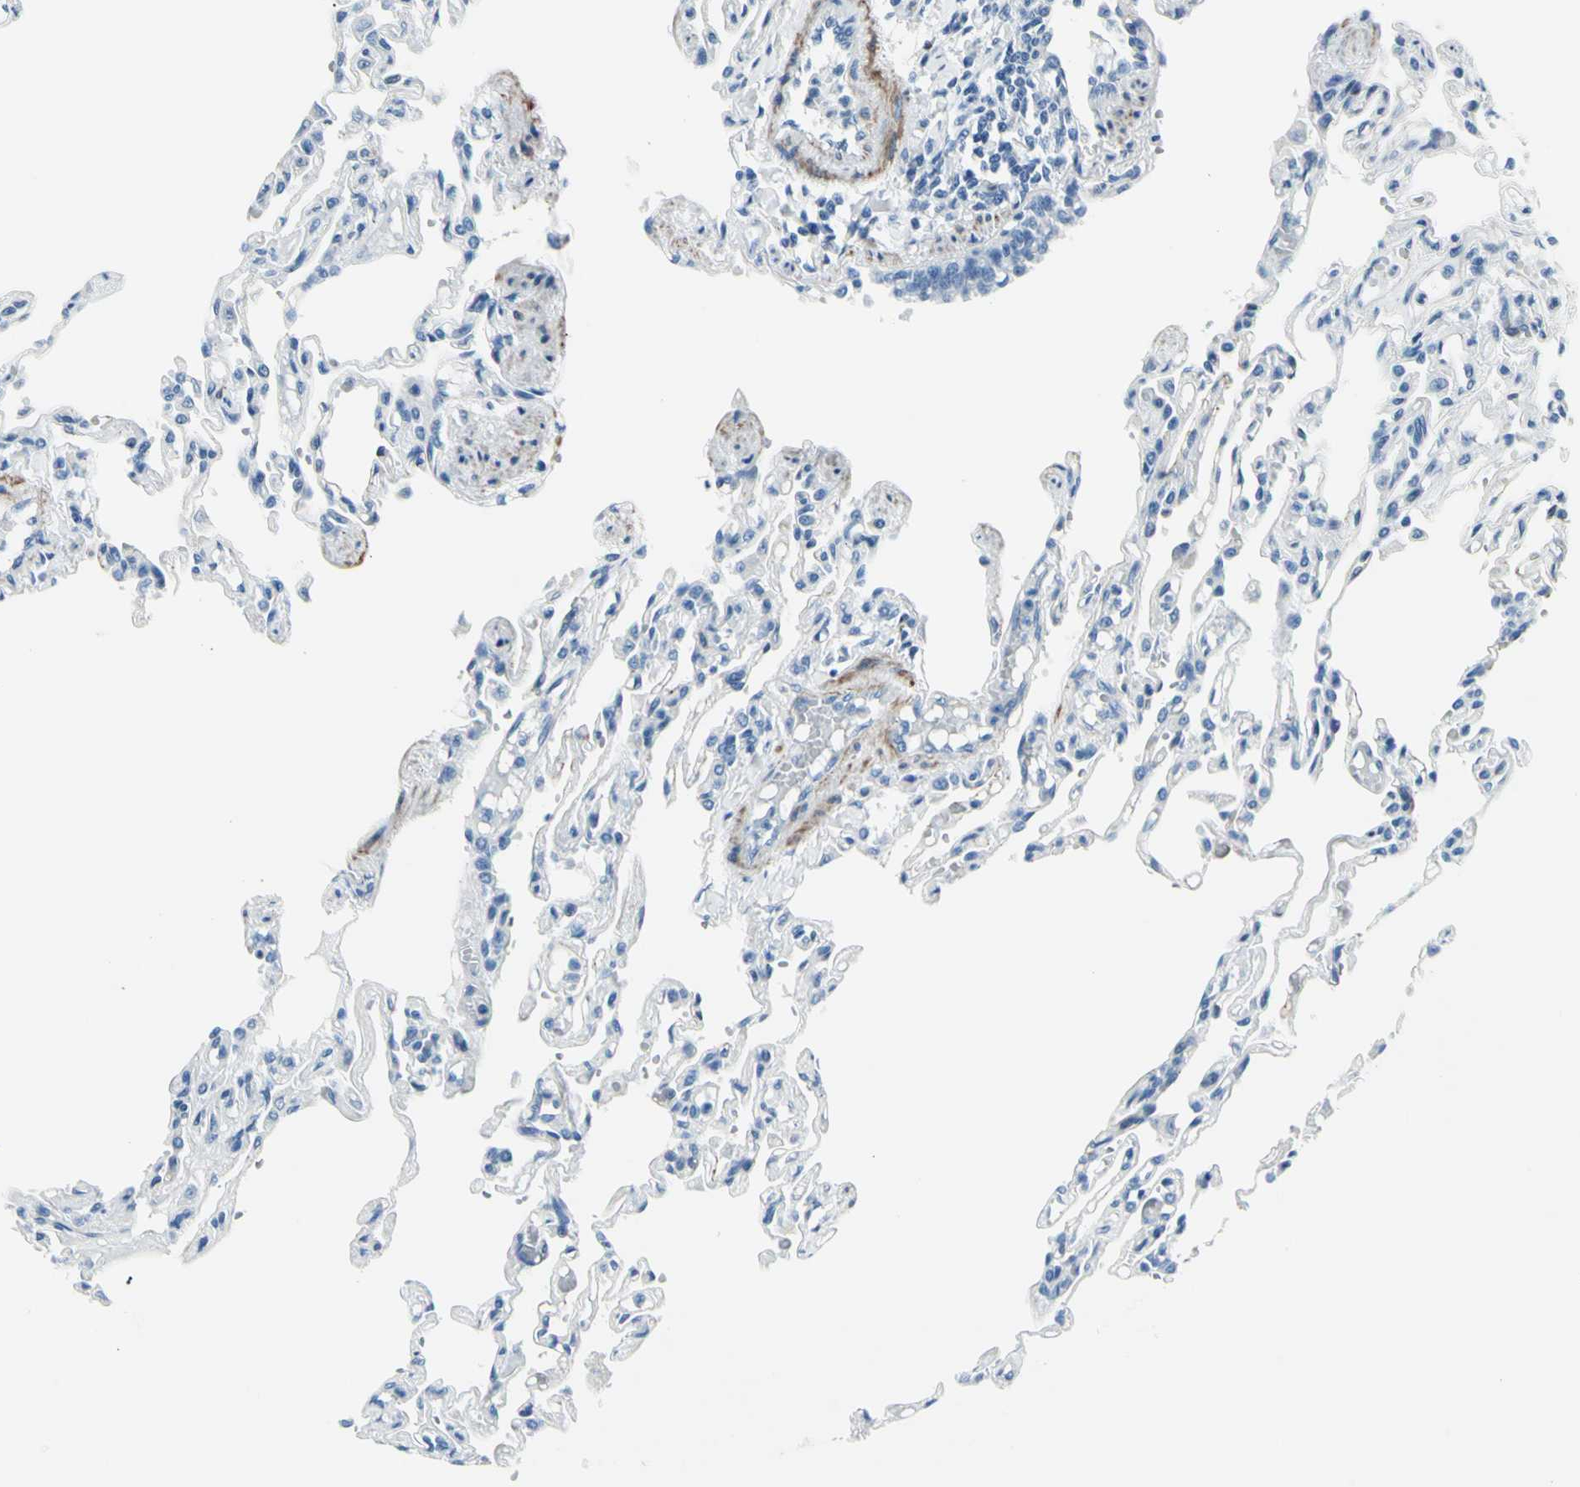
{"staining": {"intensity": "negative", "quantity": "none", "location": "none"}, "tissue": "lung", "cell_type": "Alveolar cells", "image_type": "normal", "snomed": [{"axis": "morphology", "description": "Normal tissue, NOS"}, {"axis": "topography", "description": "Lung"}], "caption": "Immunohistochemistry histopathology image of unremarkable human lung stained for a protein (brown), which demonstrates no positivity in alveolar cells.", "gene": "CDH15", "patient": {"sex": "male", "age": 21}}